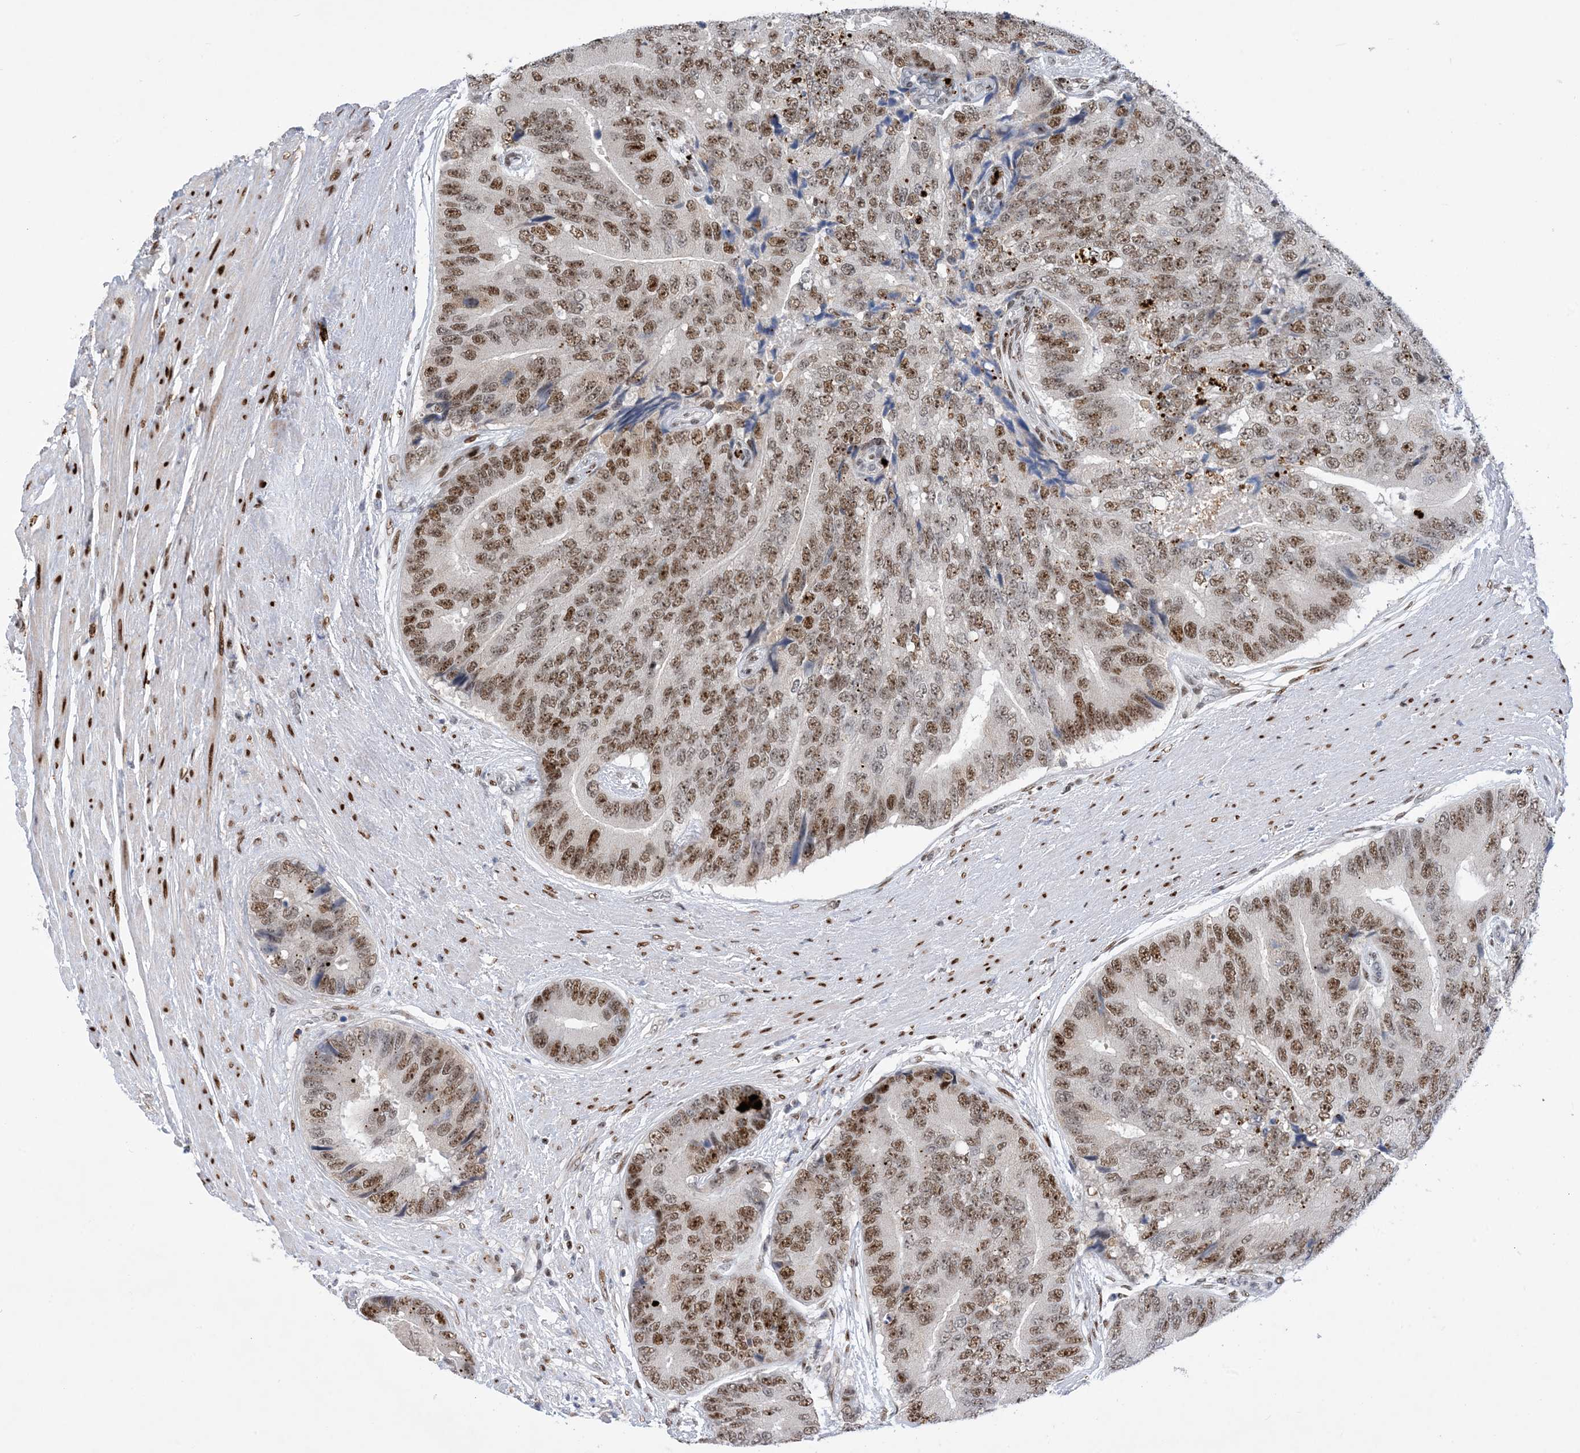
{"staining": {"intensity": "moderate", "quantity": ">75%", "location": "nuclear"}, "tissue": "prostate cancer", "cell_type": "Tumor cells", "image_type": "cancer", "snomed": [{"axis": "morphology", "description": "Adenocarcinoma, High grade"}, {"axis": "topography", "description": "Prostate"}], "caption": "Immunohistochemistry staining of prostate high-grade adenocarcinoma, which demonstrates medium levels of moderate nuclear expression in approximately >75% of tumor cells indicating moderate nuclear protein expression. The staining was performed using DAB (brown) for protein detection and nuclei were counterstained in hematoxylin (blue).", "gene": "TSPYL1", "patient": {"sex": "male", "age": 70}}